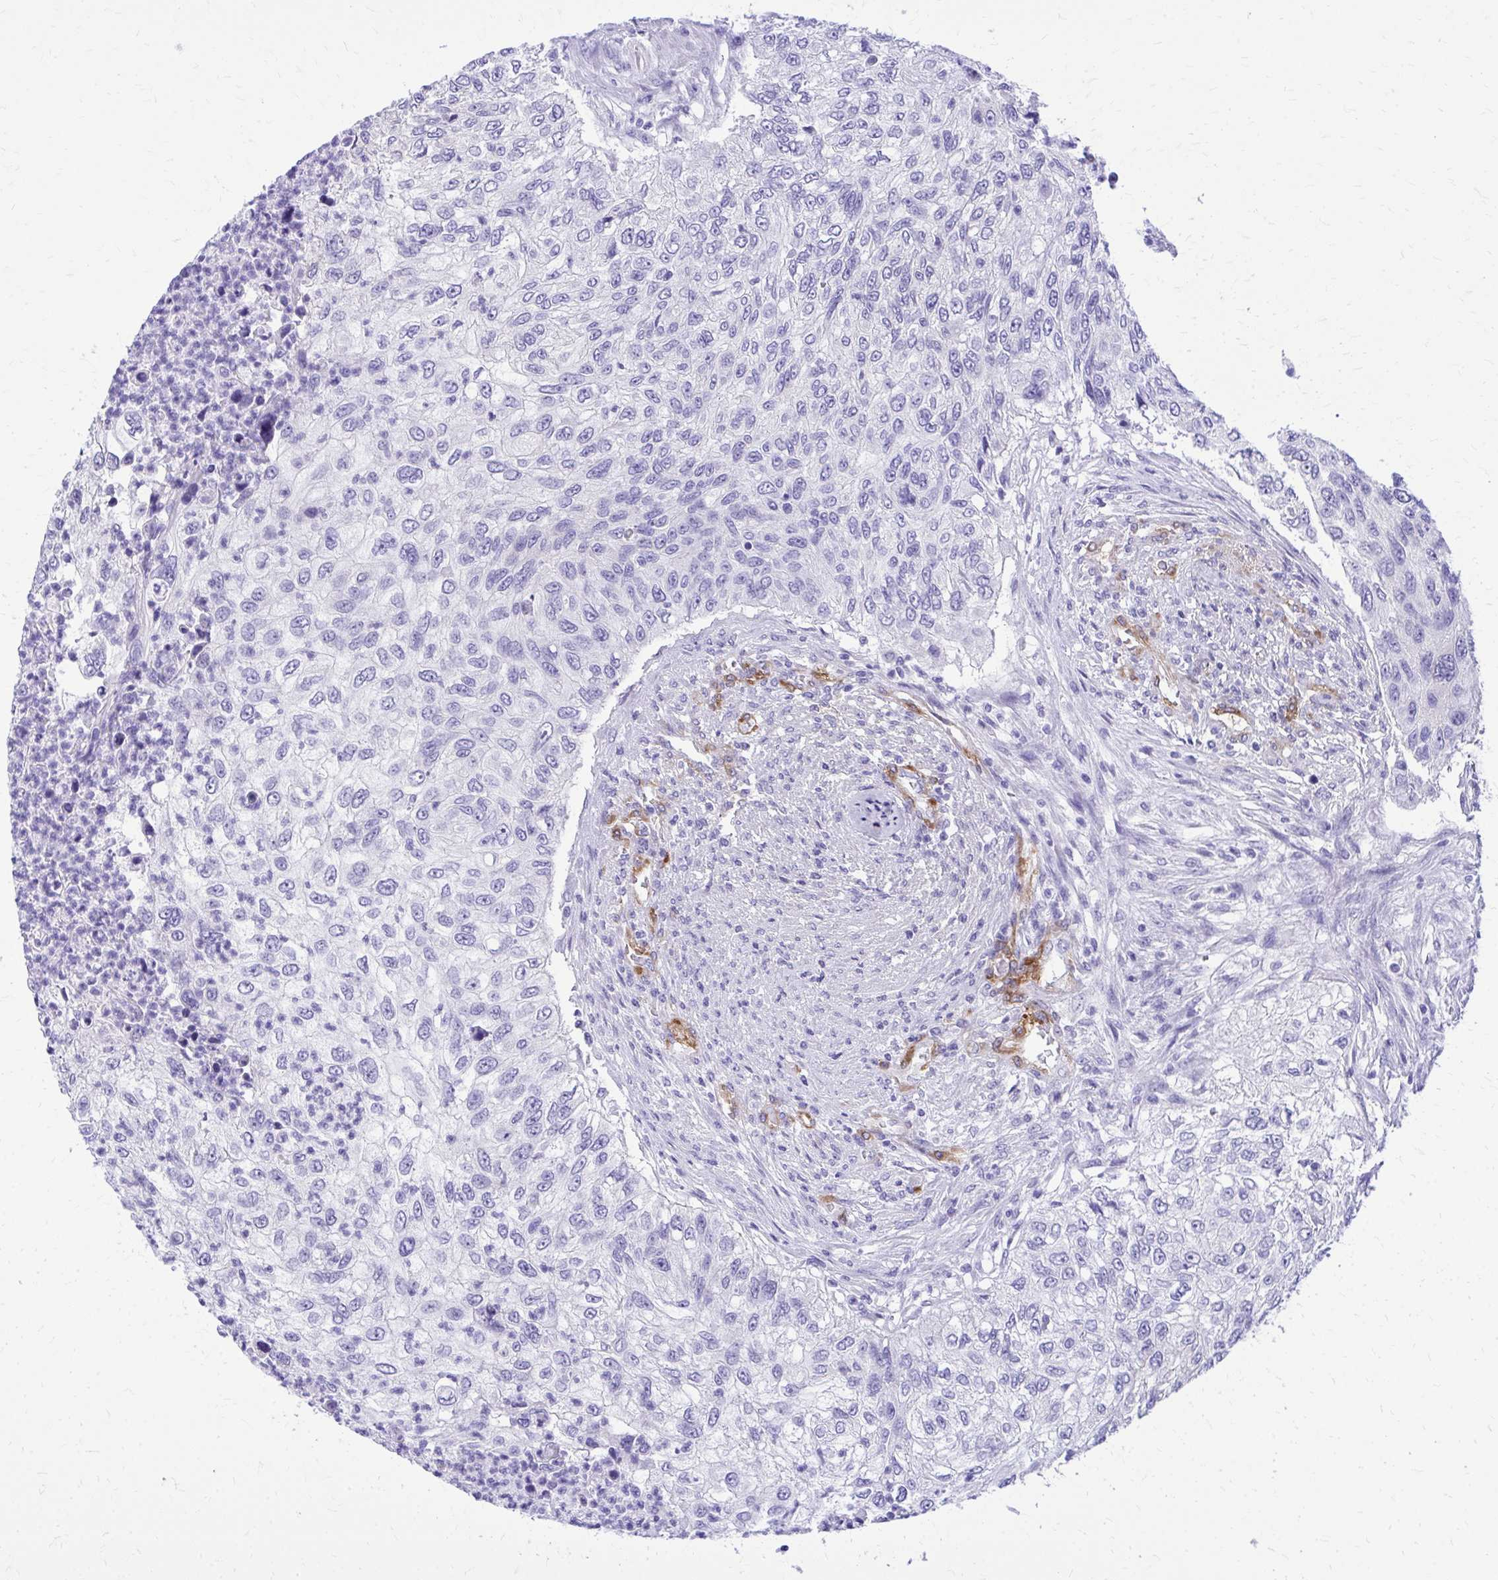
{"staining": {"intensity": "negative", "quantity": "none", "location": "none"}, "tissue": "urothelial cancer", "cell_type": "Tumor cells", "image_type": "cancer", "snomed": [{"axis": "morphology", "description": "Urothelial carcinoma, High grade"}, {"axis": "topography", "description": "Urinary bladder"}], "caption": "There is no significant staining in tumor cells of urothelial cancer. Nuclei are stained in blue.", "gene": "EPB41L1", "patient": {"sex": "female", "age": 60}}